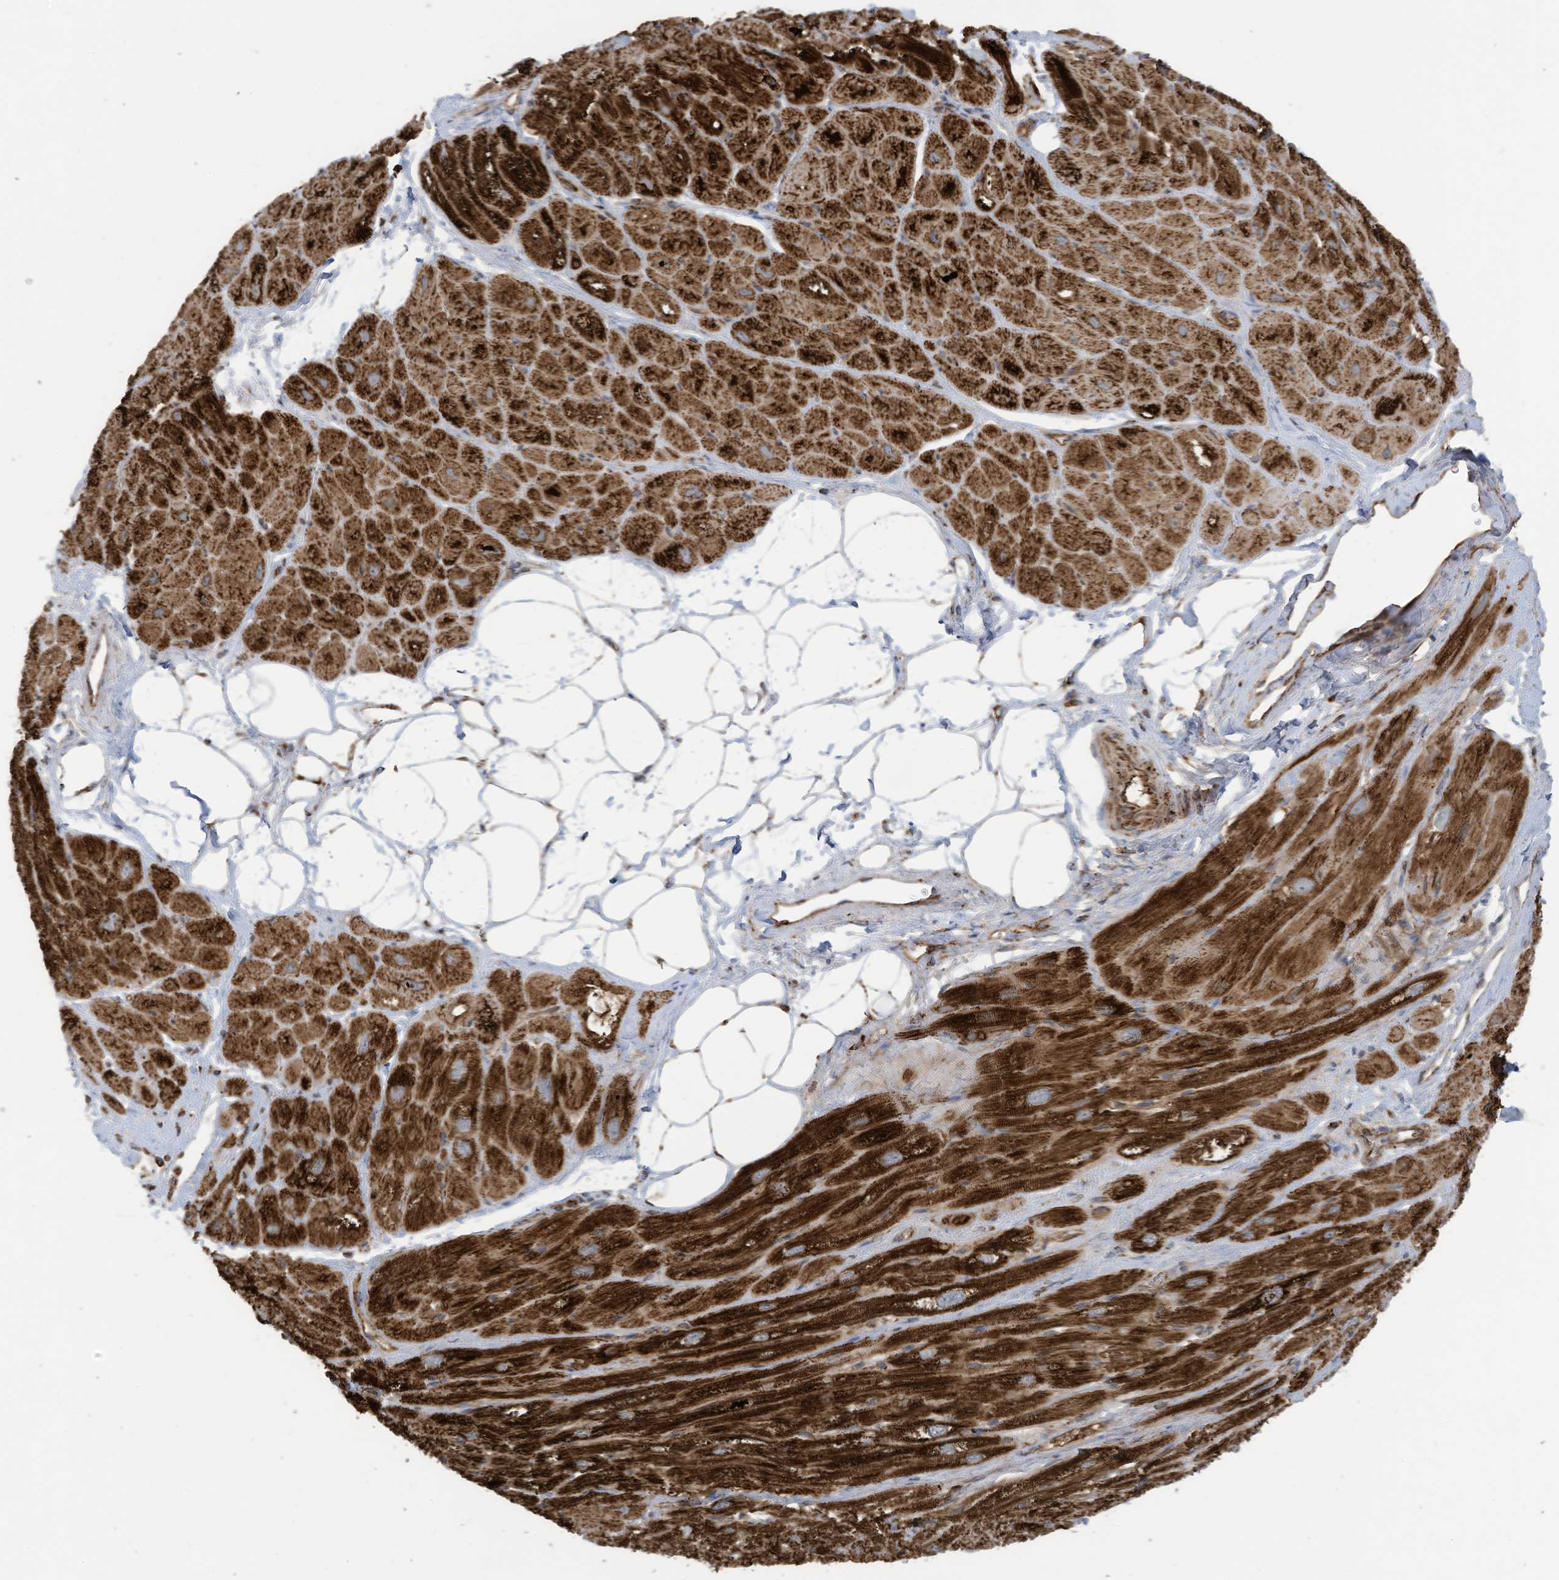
{"staining": {"intensity": "strong", "quantity": ">75%", "location": "cytoplasmic/membranous"}, "tissue": "heart muscle", "cell_type": "Cardiomyocytes", "image_type": "normal", "snomed": [{"axis": "morphology", "description": "Normal tissue, NOS"}, {"axis": "topography", "description": "Heart"}], "caption": "The histopathology image shows staining of unremarkable heart muscle, revealing strong cytoplasmic/membranous protein expression (brown color) within cardiomyocytes.", "gene": "COX10", "patient": {"sex": "male", "age": 50}}